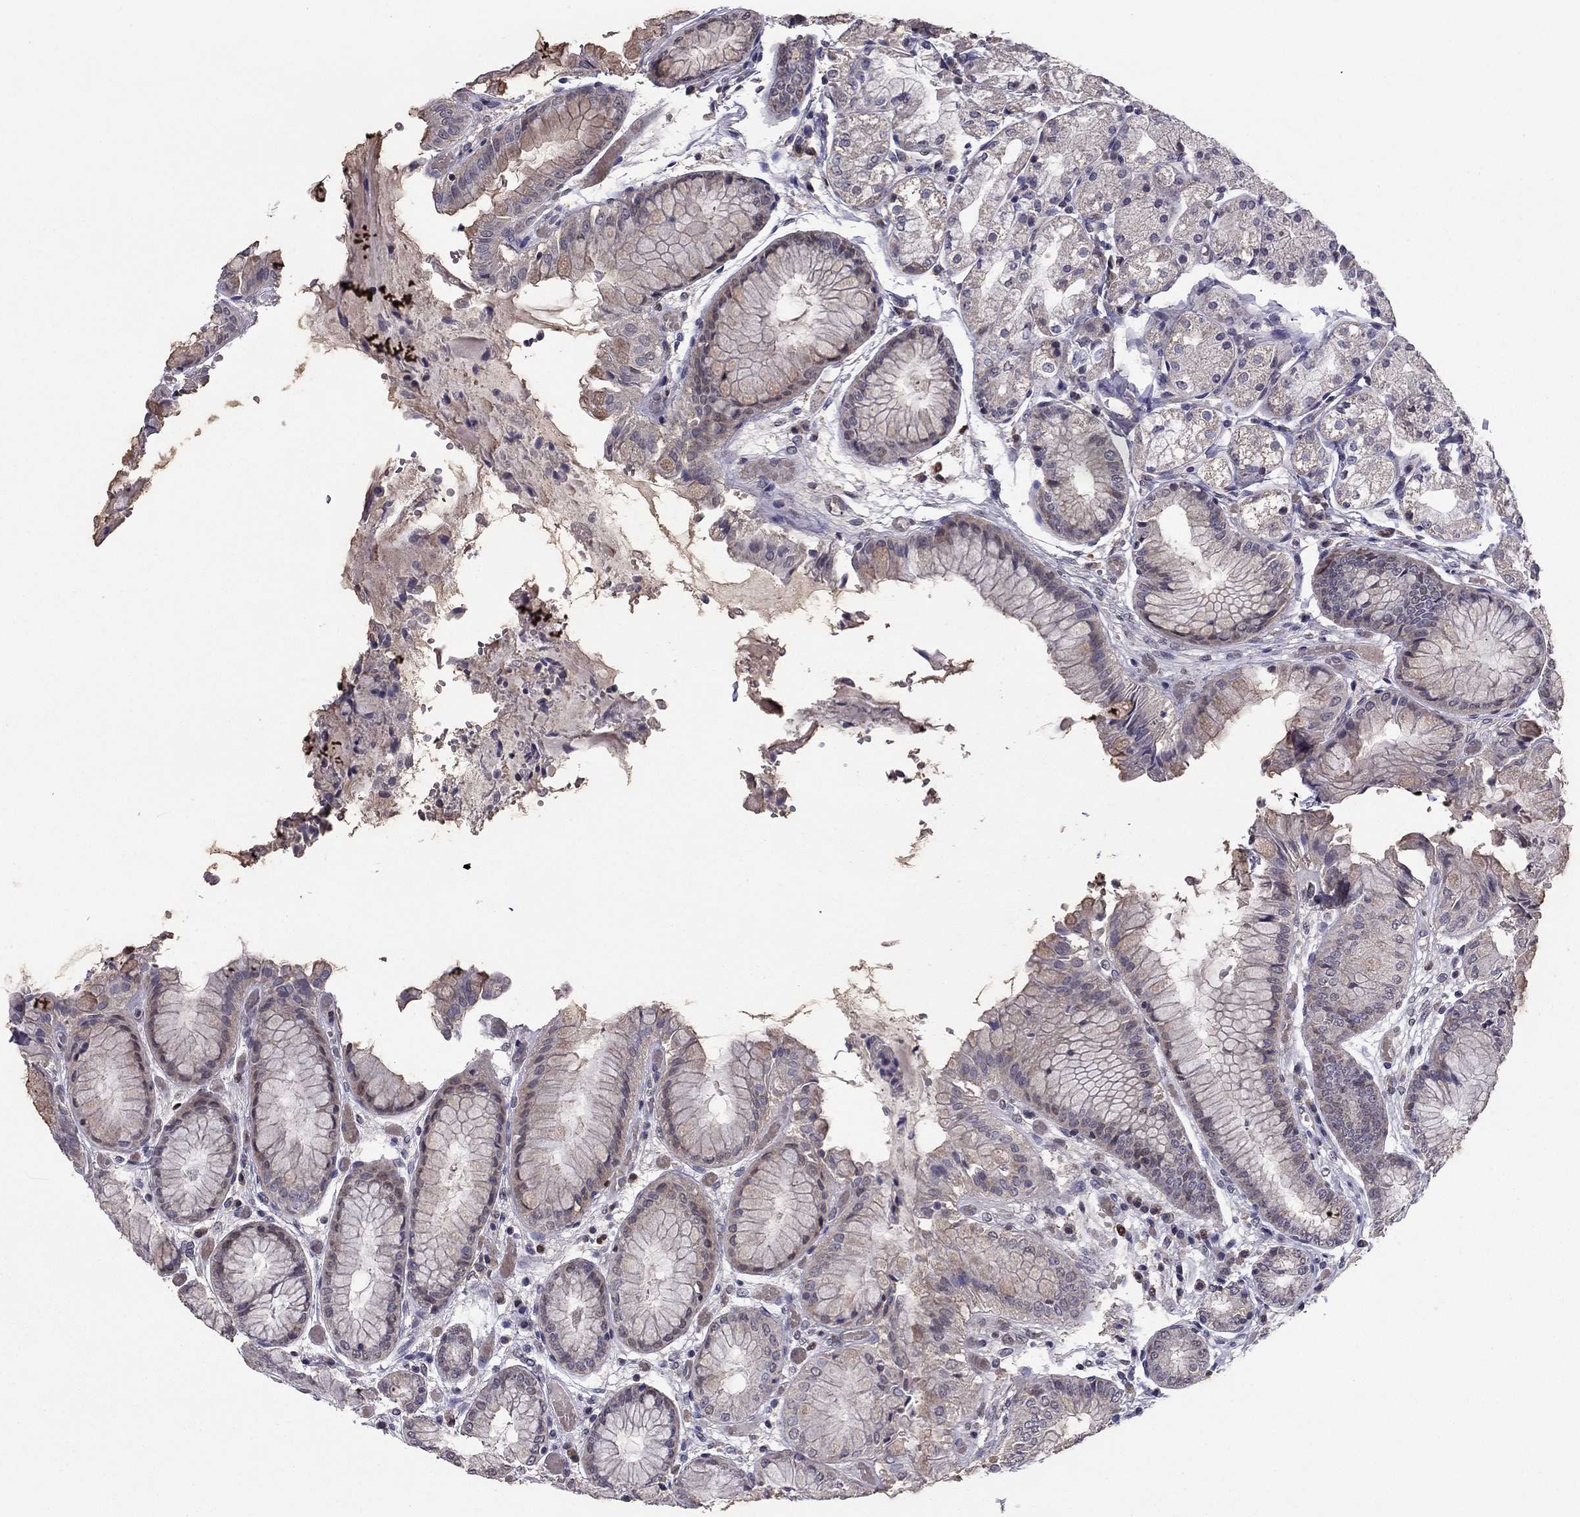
{"staining": {"intensity": "weak", "quantity": "<25%", "location": "cytoplasmic/membranous"}, "tissue": "stomach", "cell_type": "Glandular cells", "image_type": "normal", "snomed": [{"axis": "morphology", "description": "Normal tissue, NOS"}, {"axis": "topography", "description": "Stomach, upper"}], "caption": "Micrograph shows no protein expression in glandular cells of benign stomach. Brightfield microscopy of IHC stained with DAB (brown) and hematoxylin (blue), captured at high magnification.", "gene": "HCN1", "patient": {"sex": "male", "age": 72}}